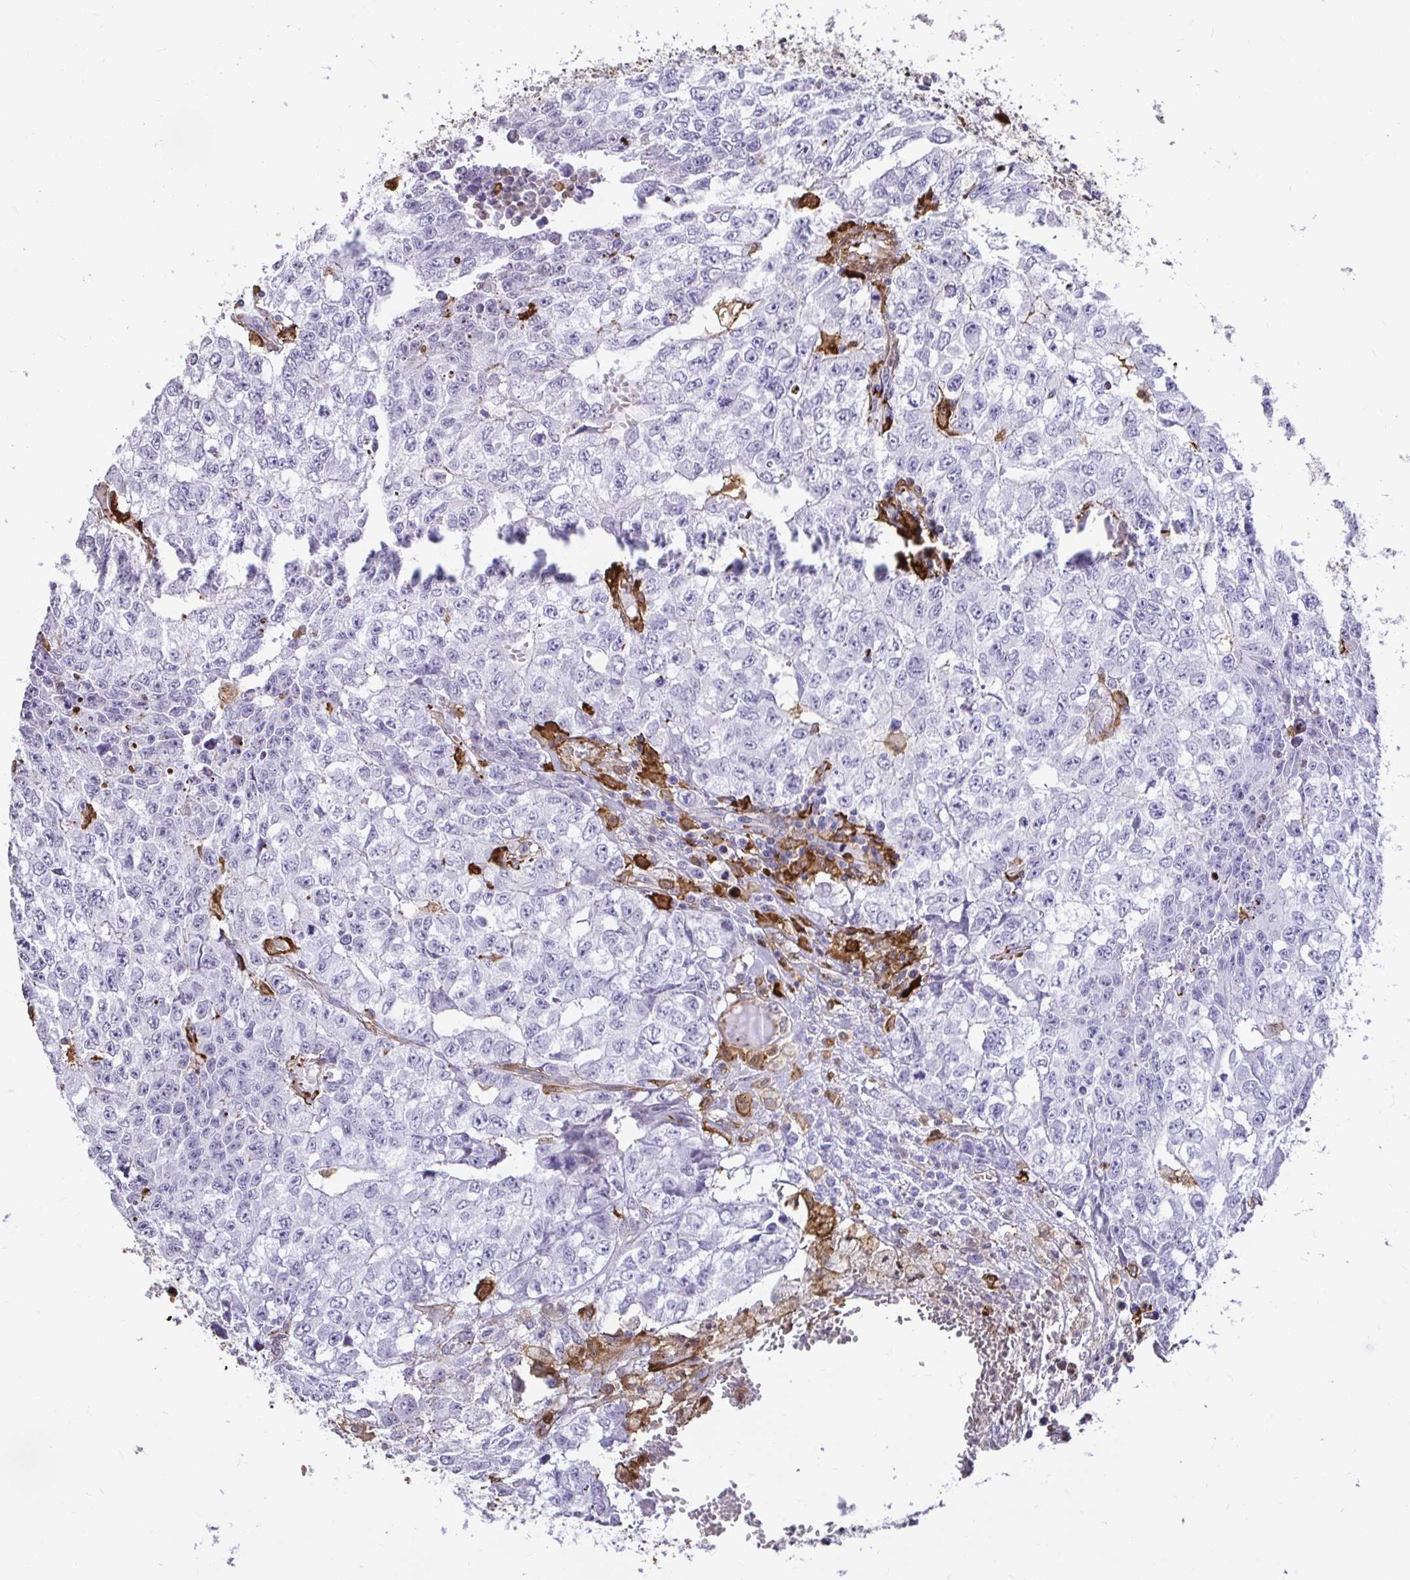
{"staining": {"intensity": "negative", "quantity": "none", "location": "none"}, "tissue": "testis cancer", "cell_type": "Tumor cells", "image_type": "cancer", "snomed": [{"axis": "morphology", "description": "Carcinoma, Embryonal, NOS"}, {"axis": "morphology", "description": "Teratoma, malignant, NOS"}, {"axis": "topography", "description": "Testis"}], "caption": "This is an IHC image of human embryonal carcinoma (testis). There is no expression in tumor cells.", "gene": "GSN", "patient": {"sex": "male", "age": 24}}